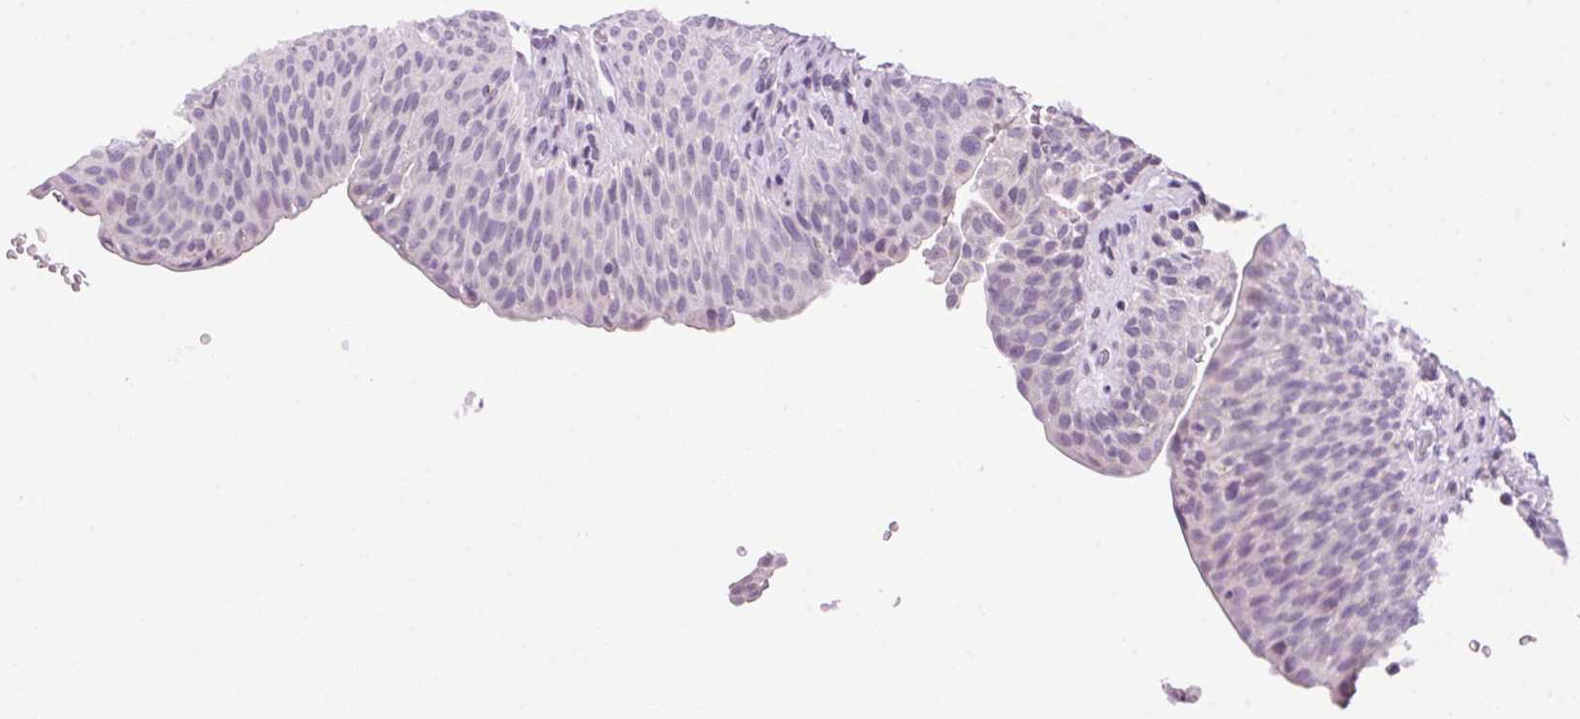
{"staining": {"intensity": "negative", "quantity": "none", "location": "none"}, "tissue": "urinary bladder", "cell_type": "Urothelial cells", "image_type": "normal", "snomed": [{"axis": "morphology", "description": "Normal tissue, NOS"}, {"axis": "topography", "description": "Urinary bladder"}, {"axis": "topography", "description": "Peripheral nerve tissue"}], "caption": "An image of urinary bladder stained for a protein reveals no brown staining in urothelial cells.", "gene": "TMEM88B", "patient": {"sex": "male", "age": 66}}